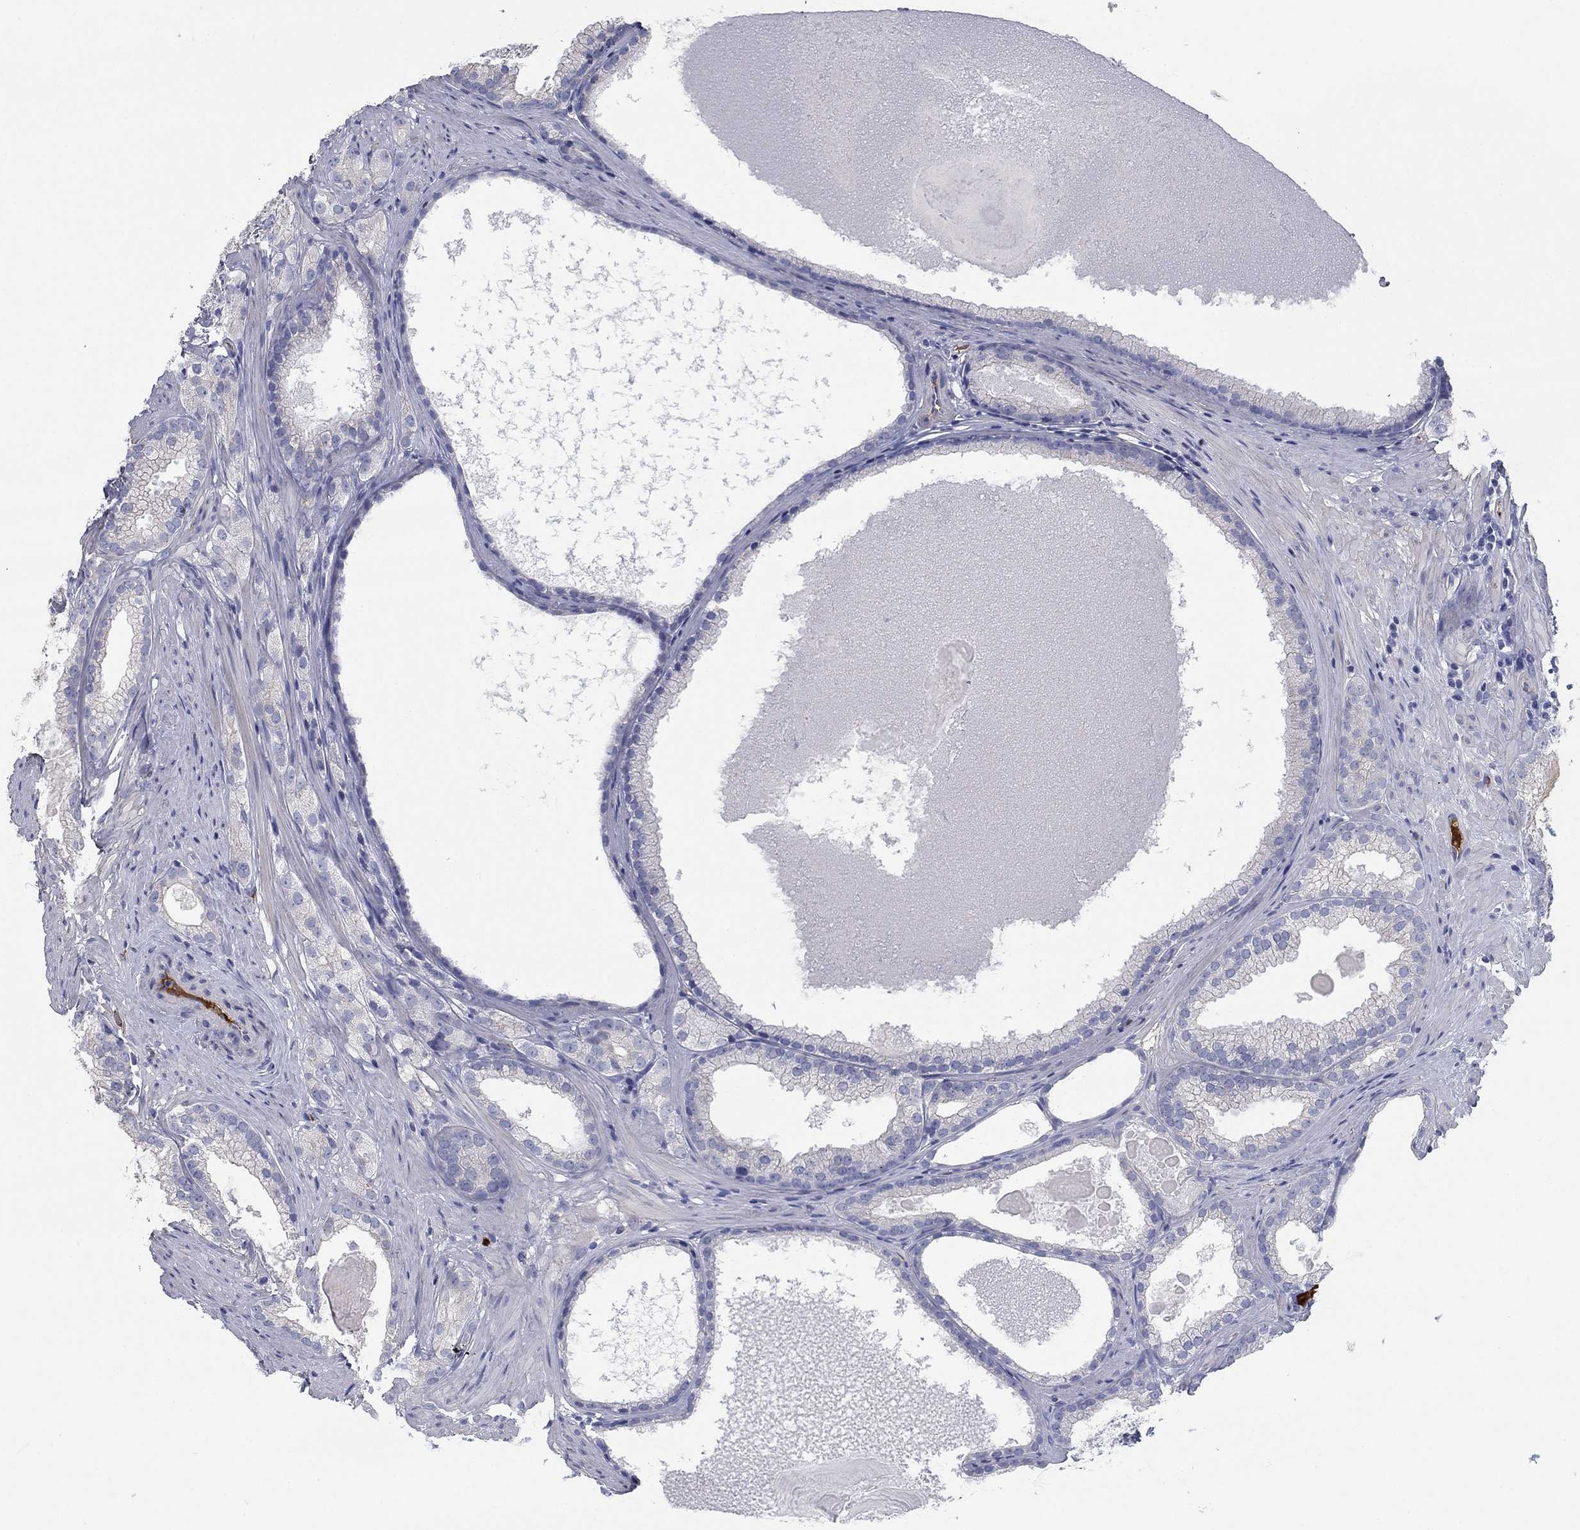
{"staining": {"intensity": "negative", "quantity": "none", "location": "none"}, "tissue": "prostate cancer", "cell_type": "Tumor cells", "image_type": "cancer", "snomed": [{"axis": "morphology", "description": "Adenocarcinoma, High grade"}, {"axis": "topography", "description": "Prostate and seminal vesicle, NOS"}], "caption": "Immunohistochemistry (IHC) image of prostate cancer stained for a protein (brown), which demonstrates no staining in tumor cells.", "gene": "APOC3", "patient": {"sex": "male", "age": 62}}